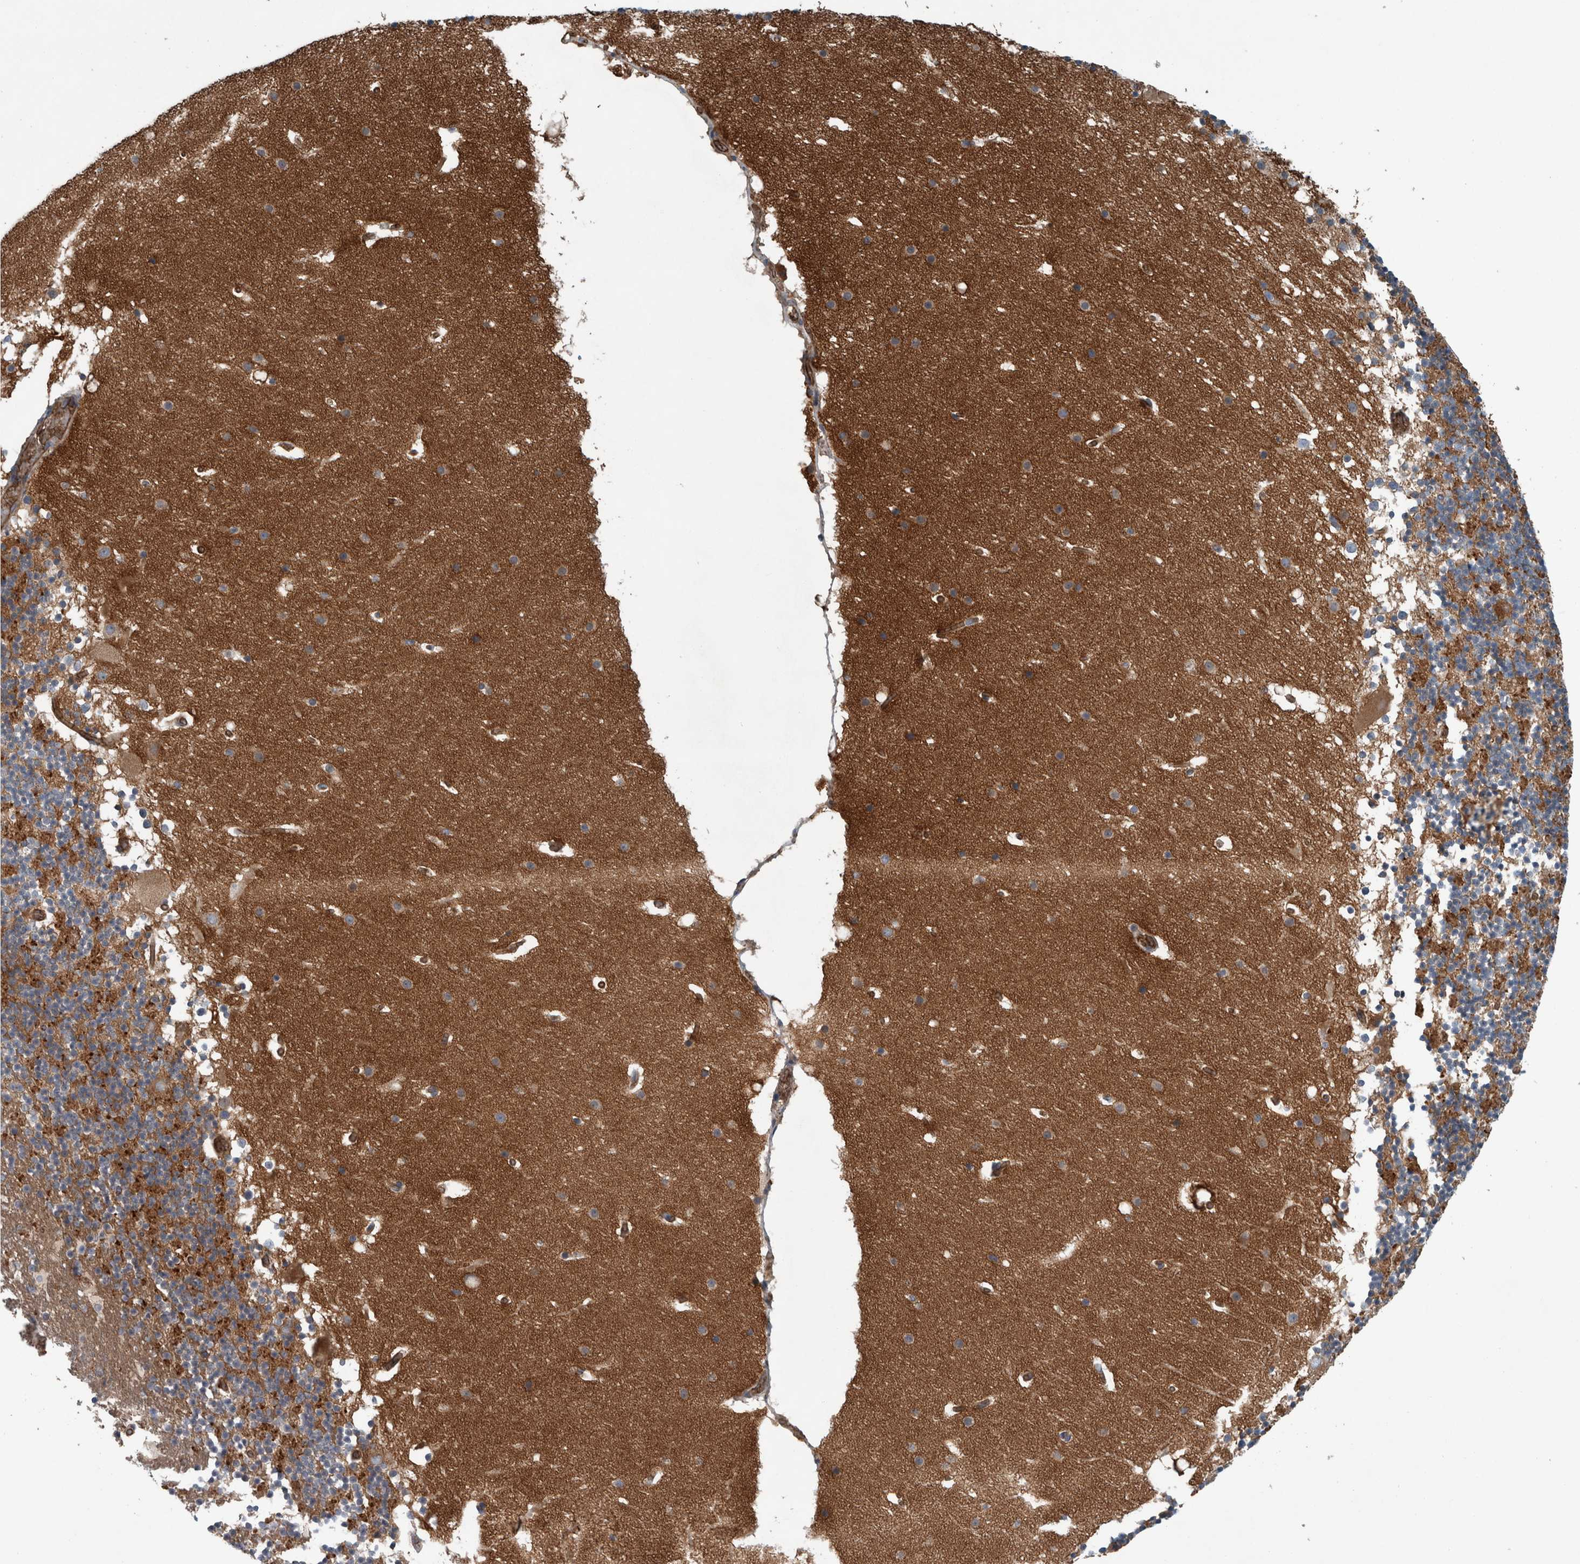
{"staining": {"intensity": "strong", "quantity": ">75%", "location": "cytoplasmic/membranous"}, "tissue": "cerebellum", "cell_type": "Cells in granular layer", "image_type": "normal", "snomed": [{"axis": "morphology", "description": "Normal tissue, NOS"}, {"axis": "topography", "description": "Cerebellum"}], "caption": "About >75% of cells in granular layer in benign human cerebellum display strong cytoplasmic/membranous protein positivity as visualized by brown immunohistochemical staining.", "gene": "GLT8D2", "patient": {"sex": "male", "age": 57}}